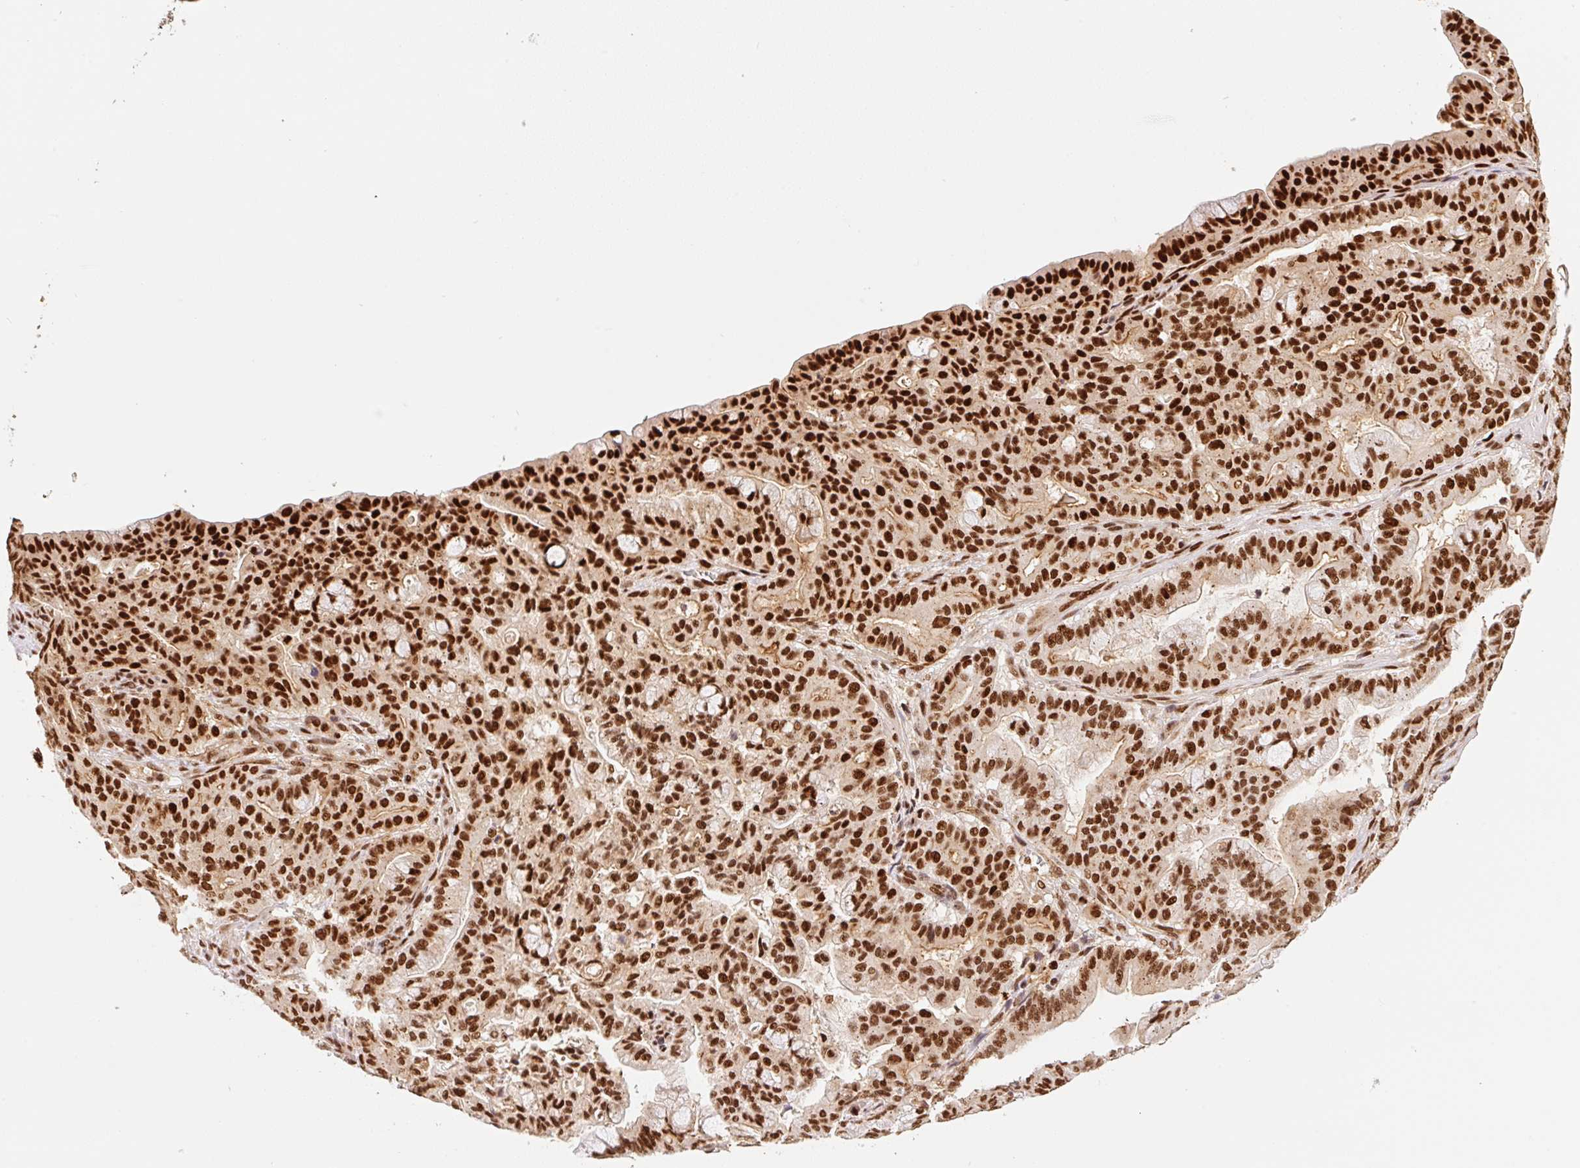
{"staining": {"intensity": "strong", "quantity": ">75%", "location": "nuclear"}, "tissue": "pancreatic cancer", "cell_type": "Tumor cells", "image_type": "cancer", "snomed": [{"axis": "morphology", "description": "Adenocarcinoma, NOS"}, {"axis": "topography", "description": "Pancreas"}], "caption": "Strong nuclear protein positivity is appreciated in about >75% of tumor cells in pancreatic adenocarcinoma. (Stains: DAB in brown, nuclei in blue, Microscopy: brightfield microscopy at high magnification).", "gene": "GPR139", "patient": {"sex": "male", "age": 63}}